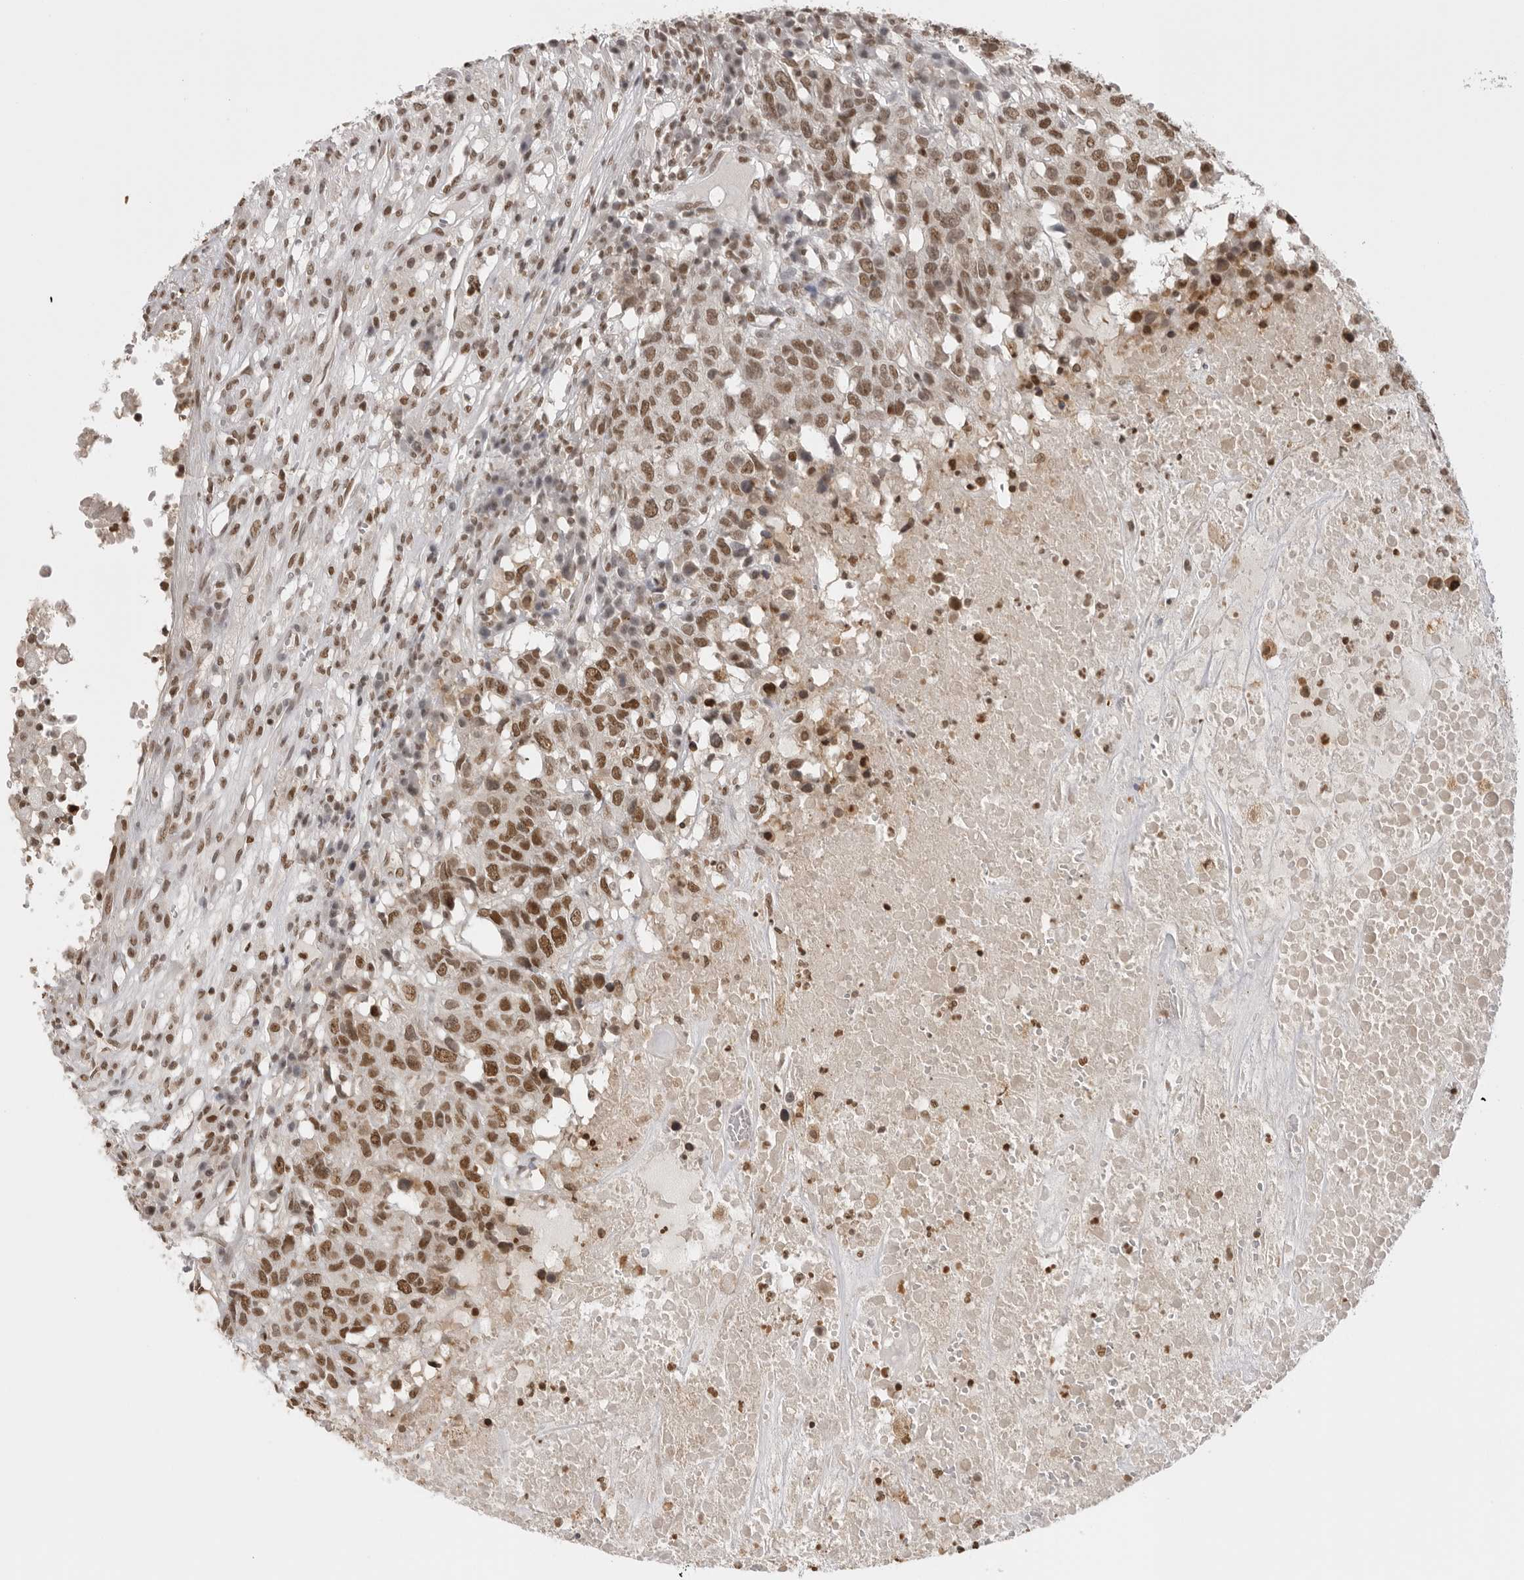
{"staining": {"intensity": "strong", "quantity": ">75%", "location": "nuclear"}, "tissue": "head and neck cancer", "cell_type": "Tumor cells", "image_type": "cancer", "snomed": [{"axis": "morphology", "description": "Squamous cell carcinoma, NOS"}, {"axis": "topography", "description": "Head-Neck"}], "caption": "Immunohistochemical staining of human head and neck cancer exhibits strong nuclear protein staining in approximately >75% of tumor cells. The staining was performed using DAB, with brown indicating positive protein expression. Nuclei are stained blue with hematoxylin.", "gene": "RPA2", "patient": {"sex": "male", "age": 66}}